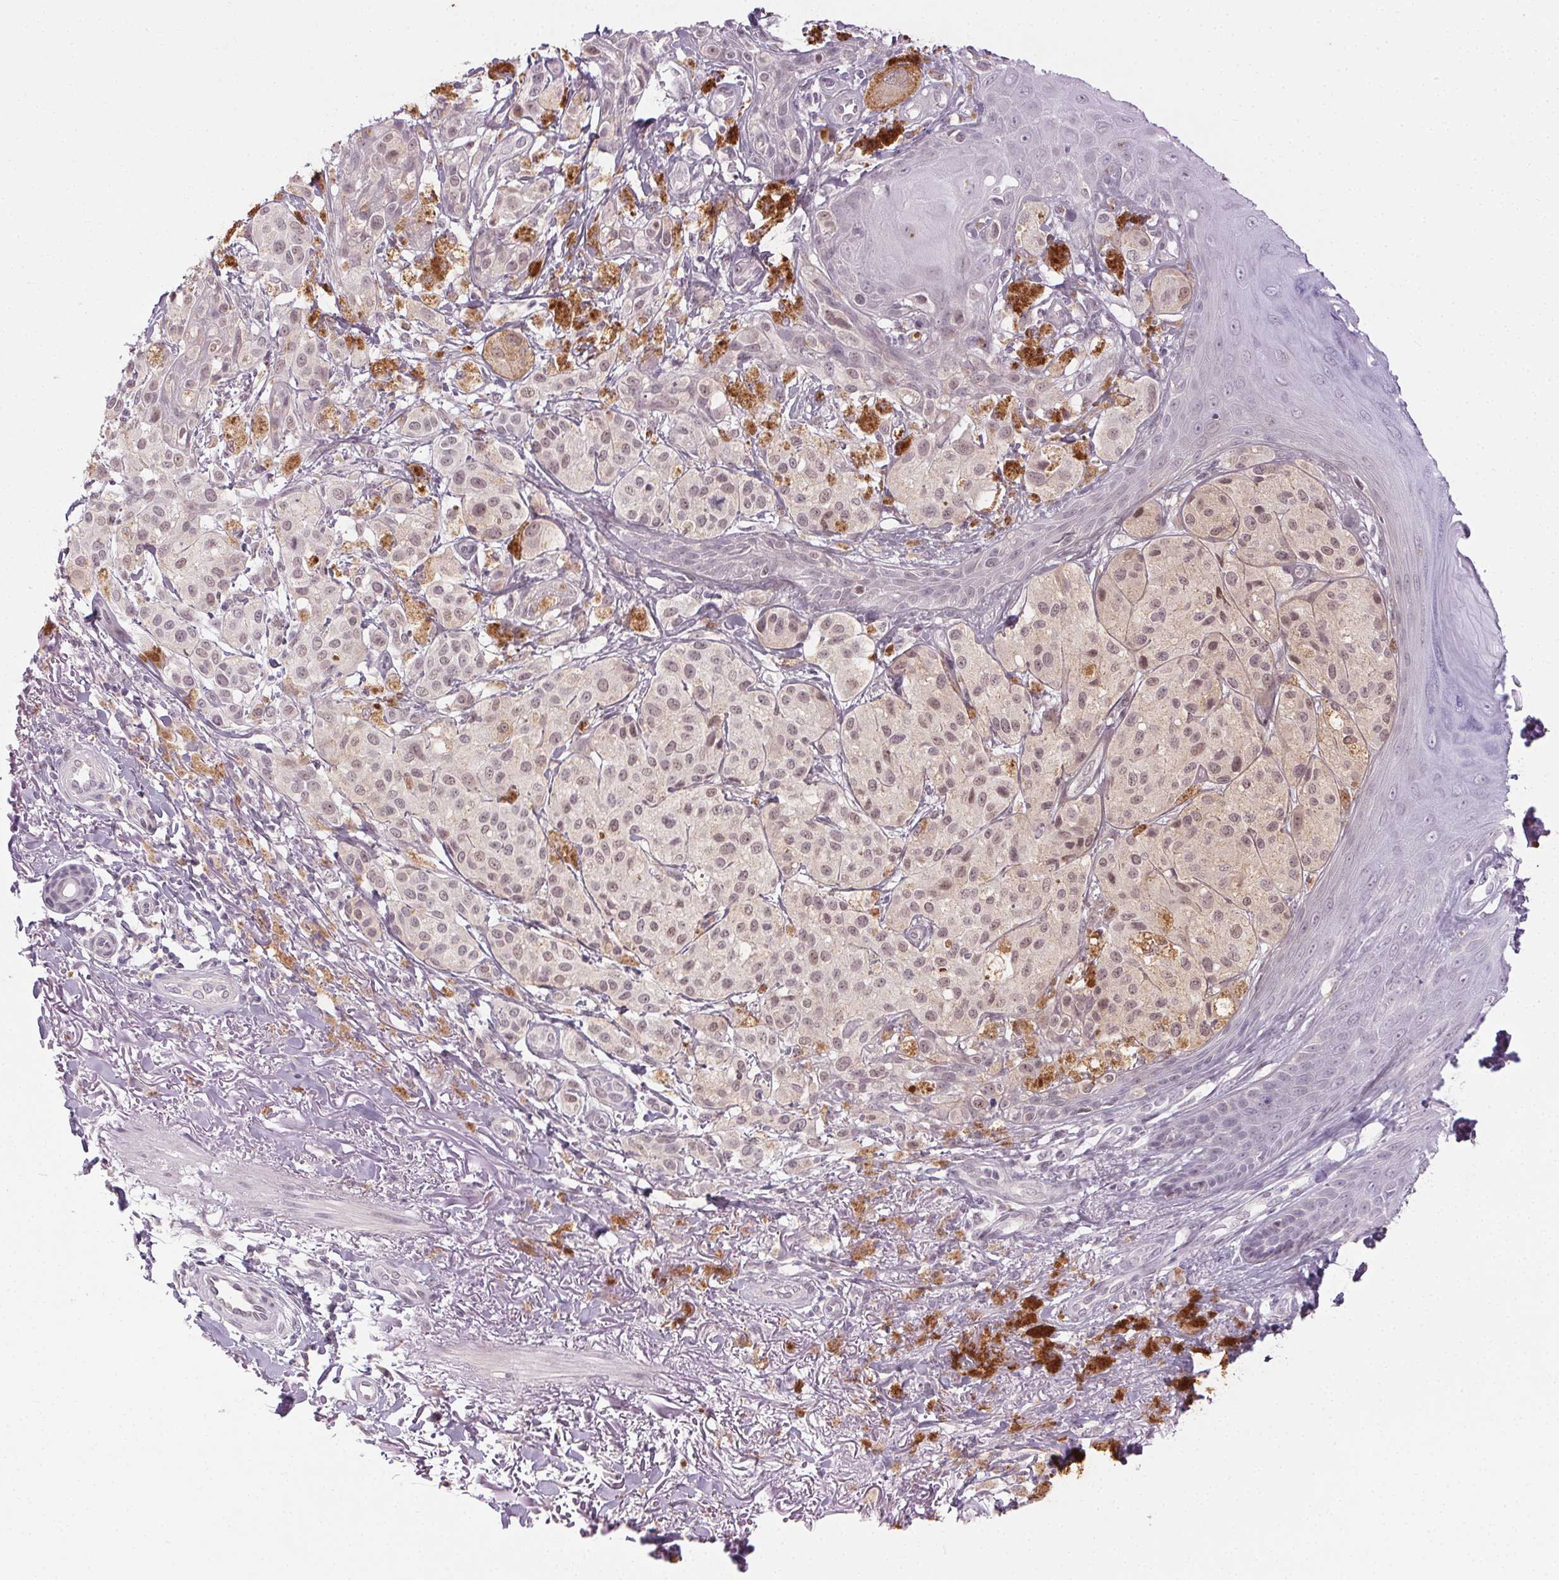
{"staining": {"intensity": "weak", "quantity": "<25%", "location": "cytoplasmic/membranous,nuclear"}, "tissue": "melanoma", "cell_type": "Tumor cells", "image_type": "cancer", "snomed": [{"axis": "morphology", "description": "Malignant melanoma, NOS"}, {"axis": "topography", "description": "Skin"}], "caption": "Immunohistochemical staining of human malignant melanoma demonstrates no significant expression in tumor cells.", "gene": "FAM168A", "patient": {"sex": "female", "age": 80}}